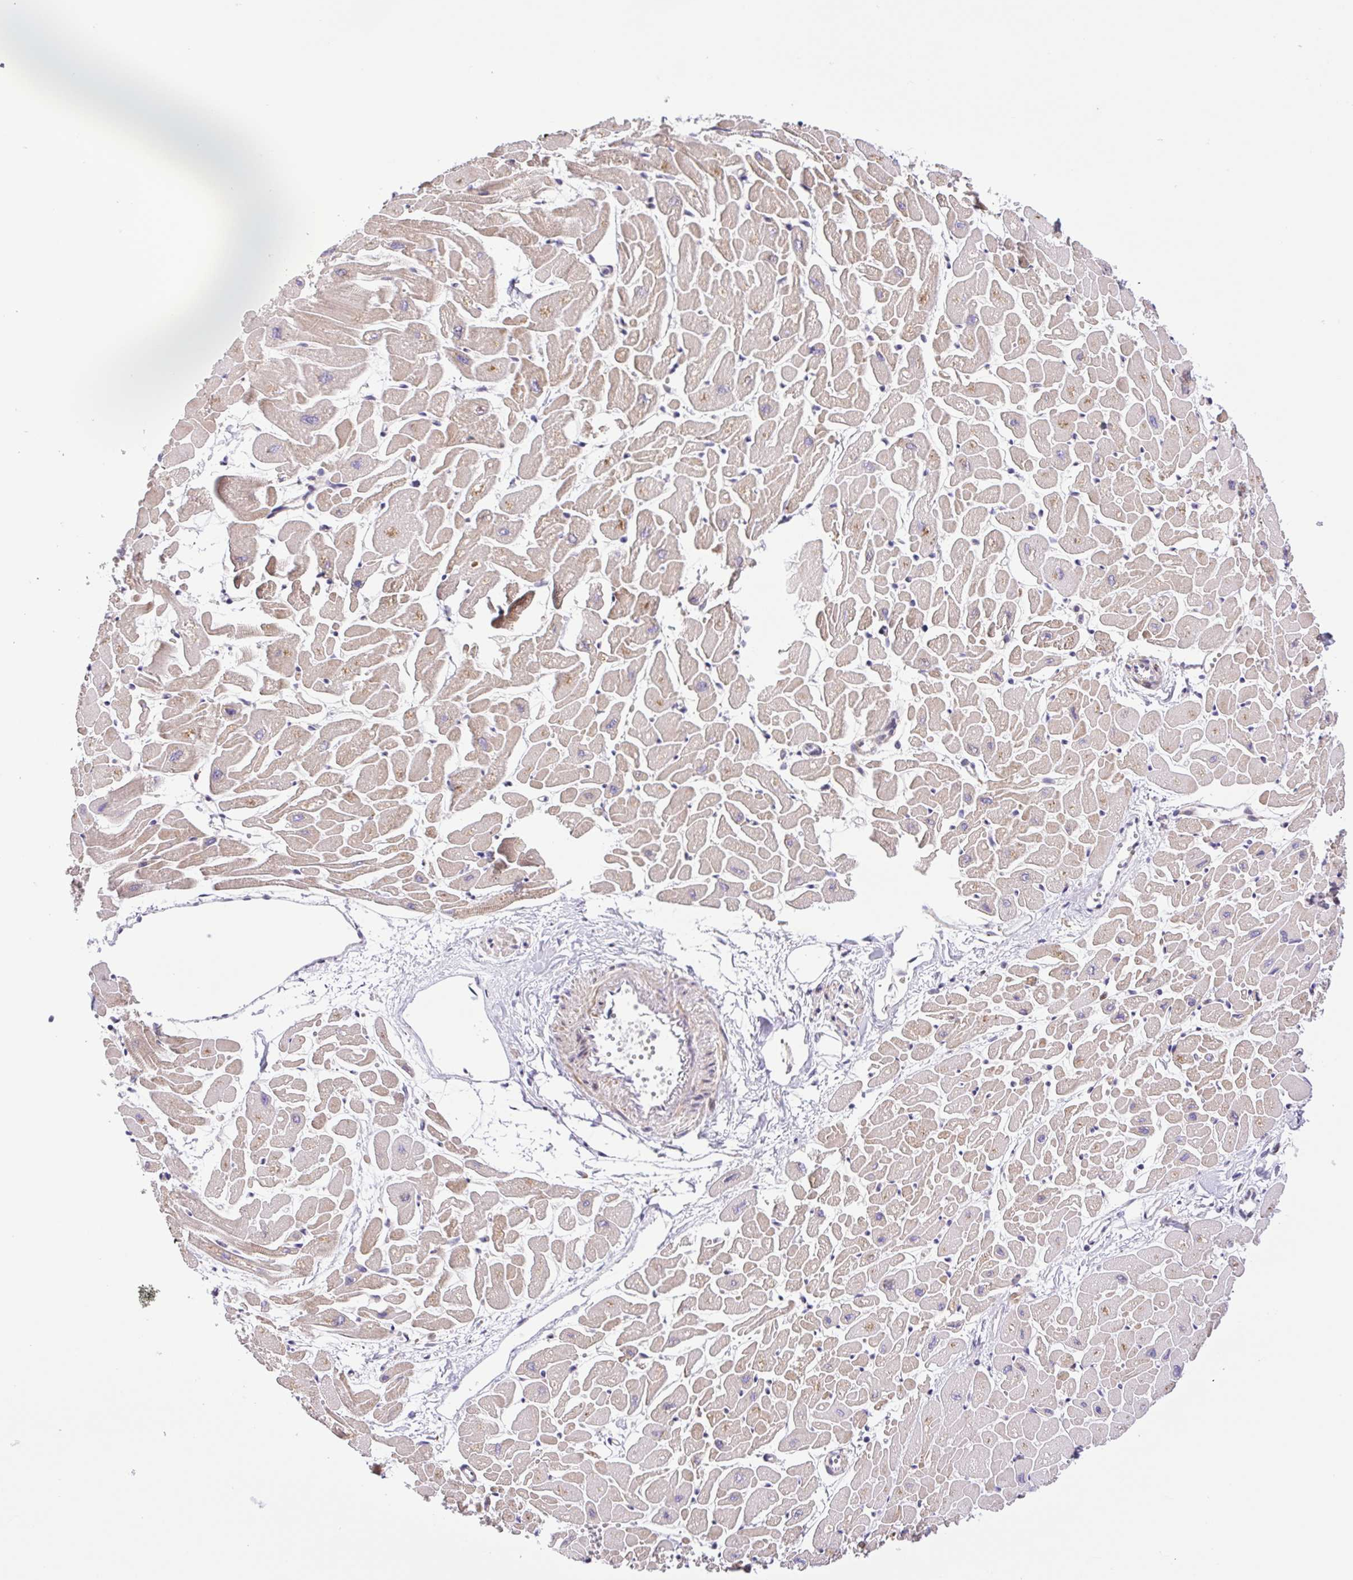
{"staining": {"intensity": "weak", "quantity": ">75%", "location": "cytoplasmic/membranous,nuclear"}, "tissue": "heart muscle", "cell_type": "Cardiomyocytes", "image_type": "normal", "snomed": [{"axis": "morphology", "description": "Normal tissue, NOS"}, {"axis": "topography", "description": "Heart"}], "caption": "A brown stain shows weak cytoplasmic/membranous,nuclear positivity of a protein in cardiomyocytes of benign heart muscle. The protein is shown in brown color, while the nuclei are stained blue.", "gene": "ERG", "patient": {"sex": "male", "age": 57}}